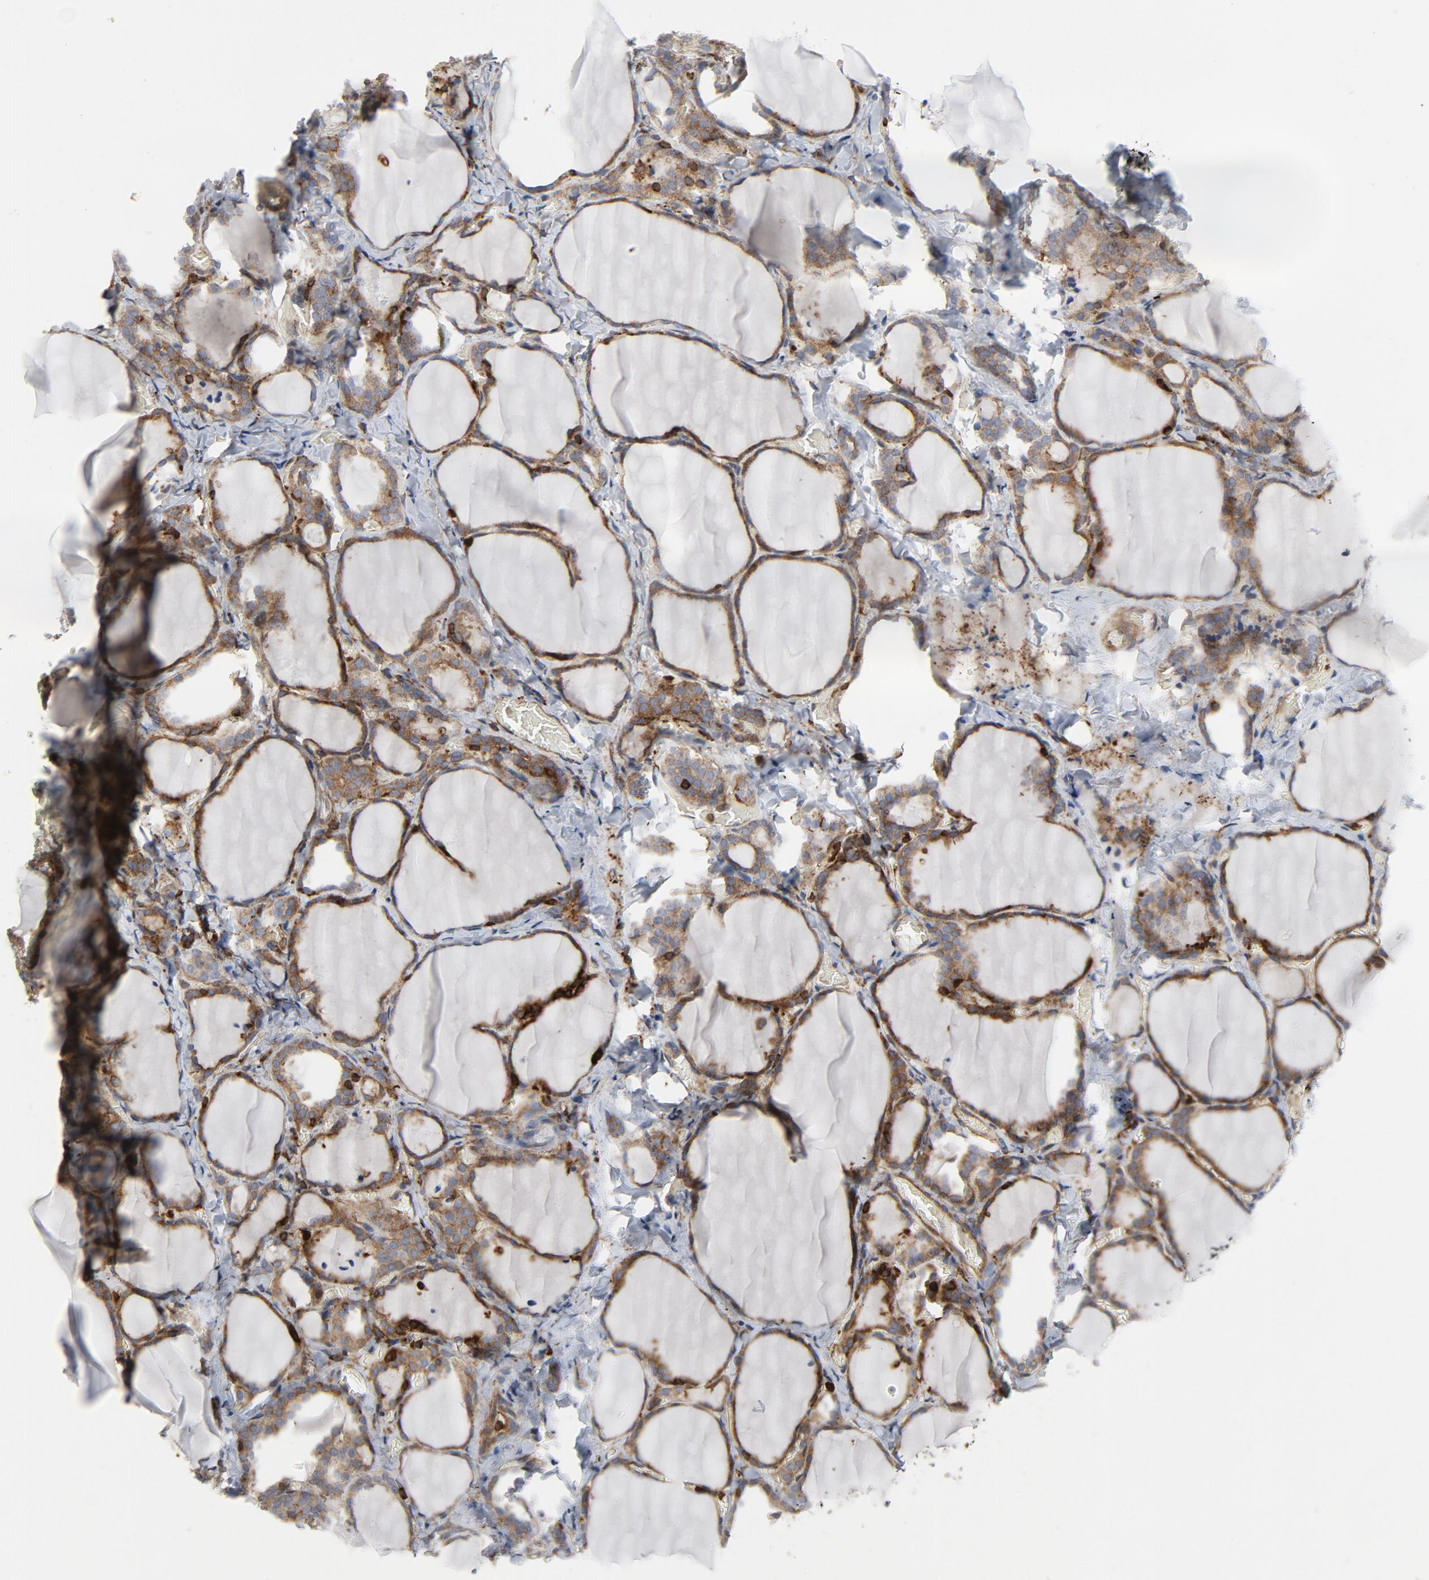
{"staining": {"intensity": "moderate", "quantity": ">75%", "location": "cytoplasmic/membranous"}, "tissue": "thyroid gland", "cell_type": "Glandular cells", "image_type": "normal", "snomed": [{"axis": "morphology", "description": "Normal tissue, NOS"}, {"axis": "morphology", "description": "Papillary adenocarcinoma, NOS"}, {"axis": "topography", "description": "Thyroid gland"}], "caption": "Protein expression analysis of unremarkable thyroid gland displays moderate cytoplasmic/membranous positivity in about >75% of glandular cells.", "gene": "YES1", "patient": {"sex": "female", "age": 30}}